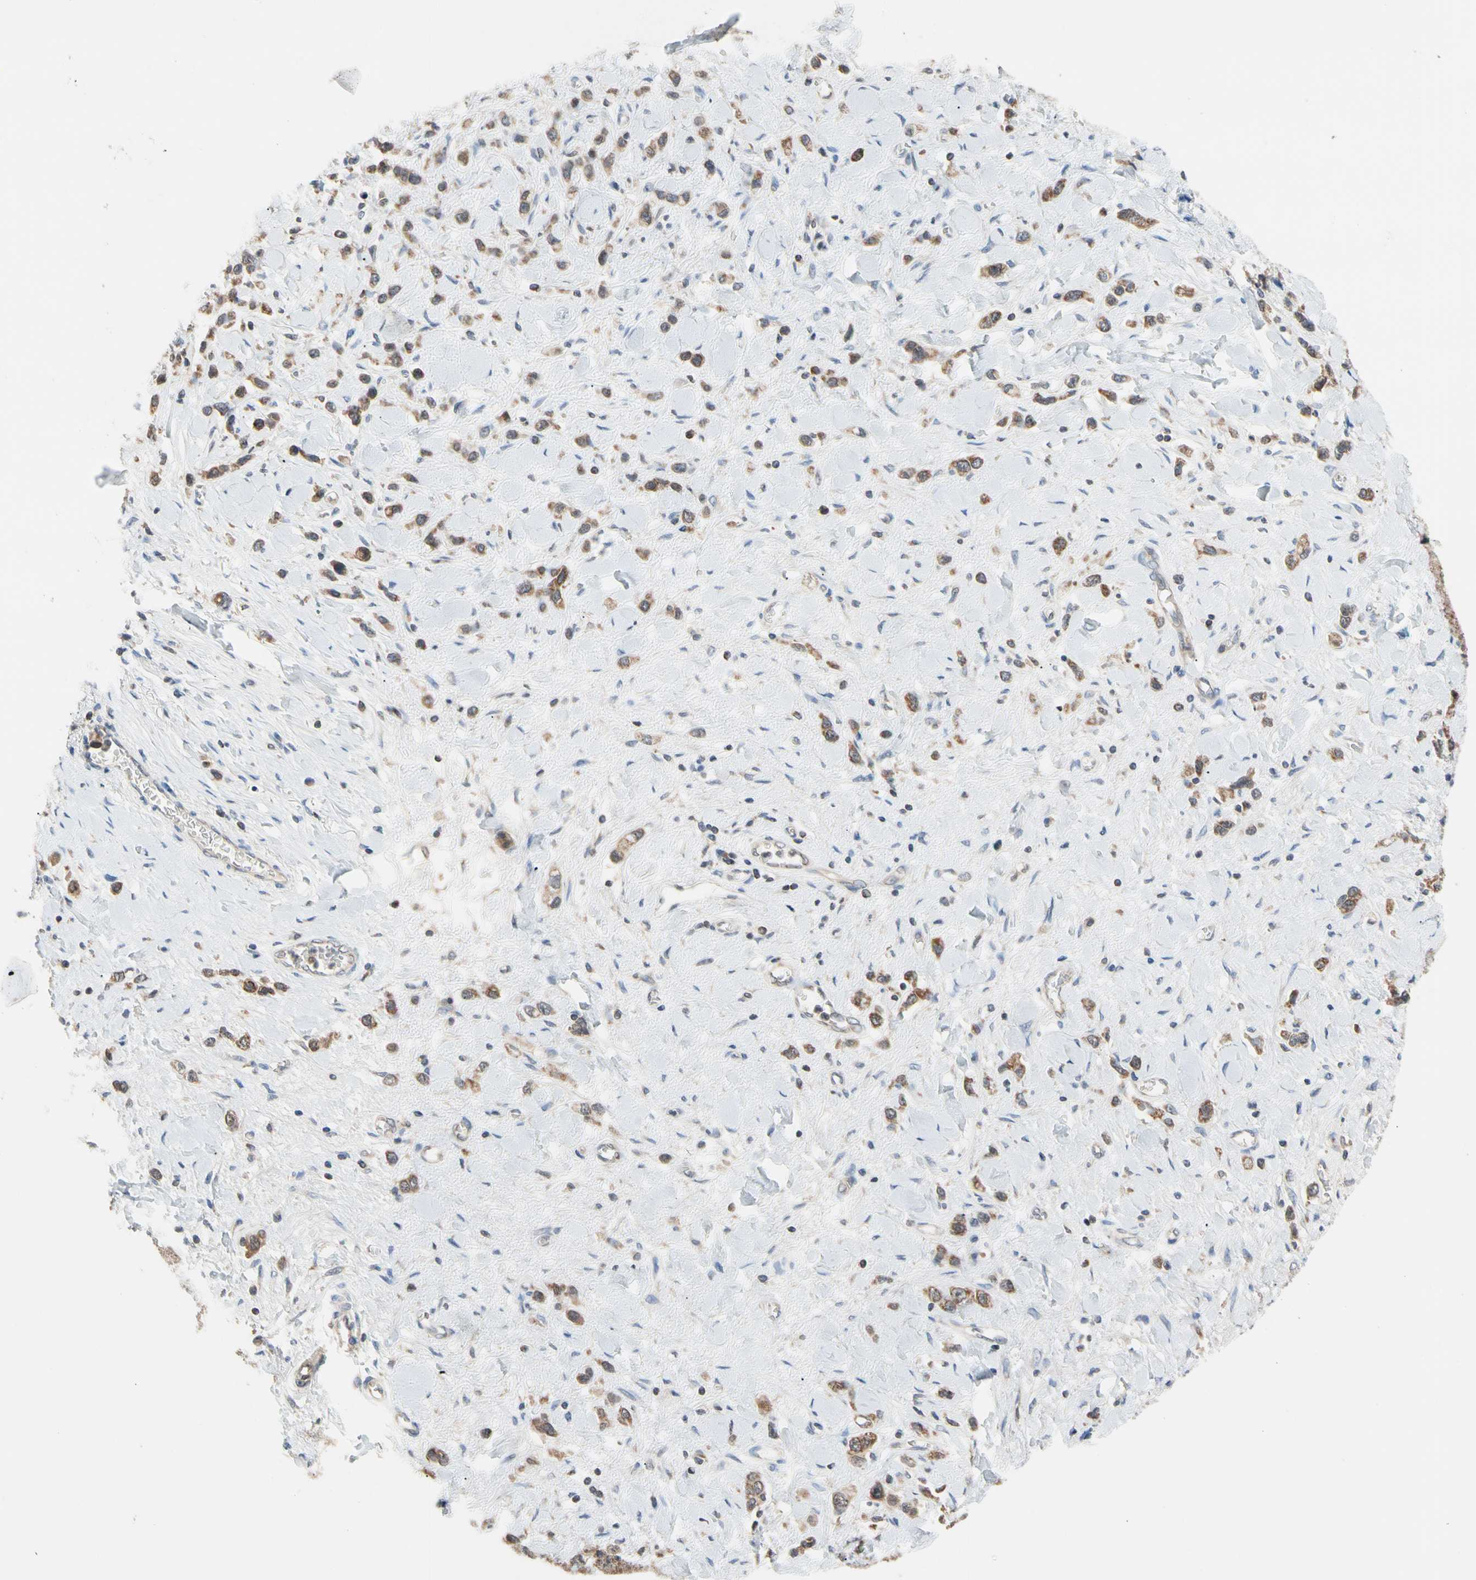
{"staining": {"intensity": "strong", "quantity": ">75%", "location": "cytoplasmic/membranous"}, "tissue": "stomach cancer", "cell_type": "Tumor cells", "image_type": "cancer", "snomed": [{"axis": "morphology", "description": "Normal tissue, NOS"}, {"axis": "morphology", "description": "Adenocarcinoma, NOS"}, {"axis": "topography", "description": "Stomach, upper"}, {"axis": "topography", "description": "Stomach"}], "caption": "DAB immunohistochemical staining of human stomach adenocarcinoma exhibits strong cytoplasmic/membranous protein positivity in about >75% of tumor cells.", "gene": "MTHFS", "patient": {"sex": "female", "age": 65}}